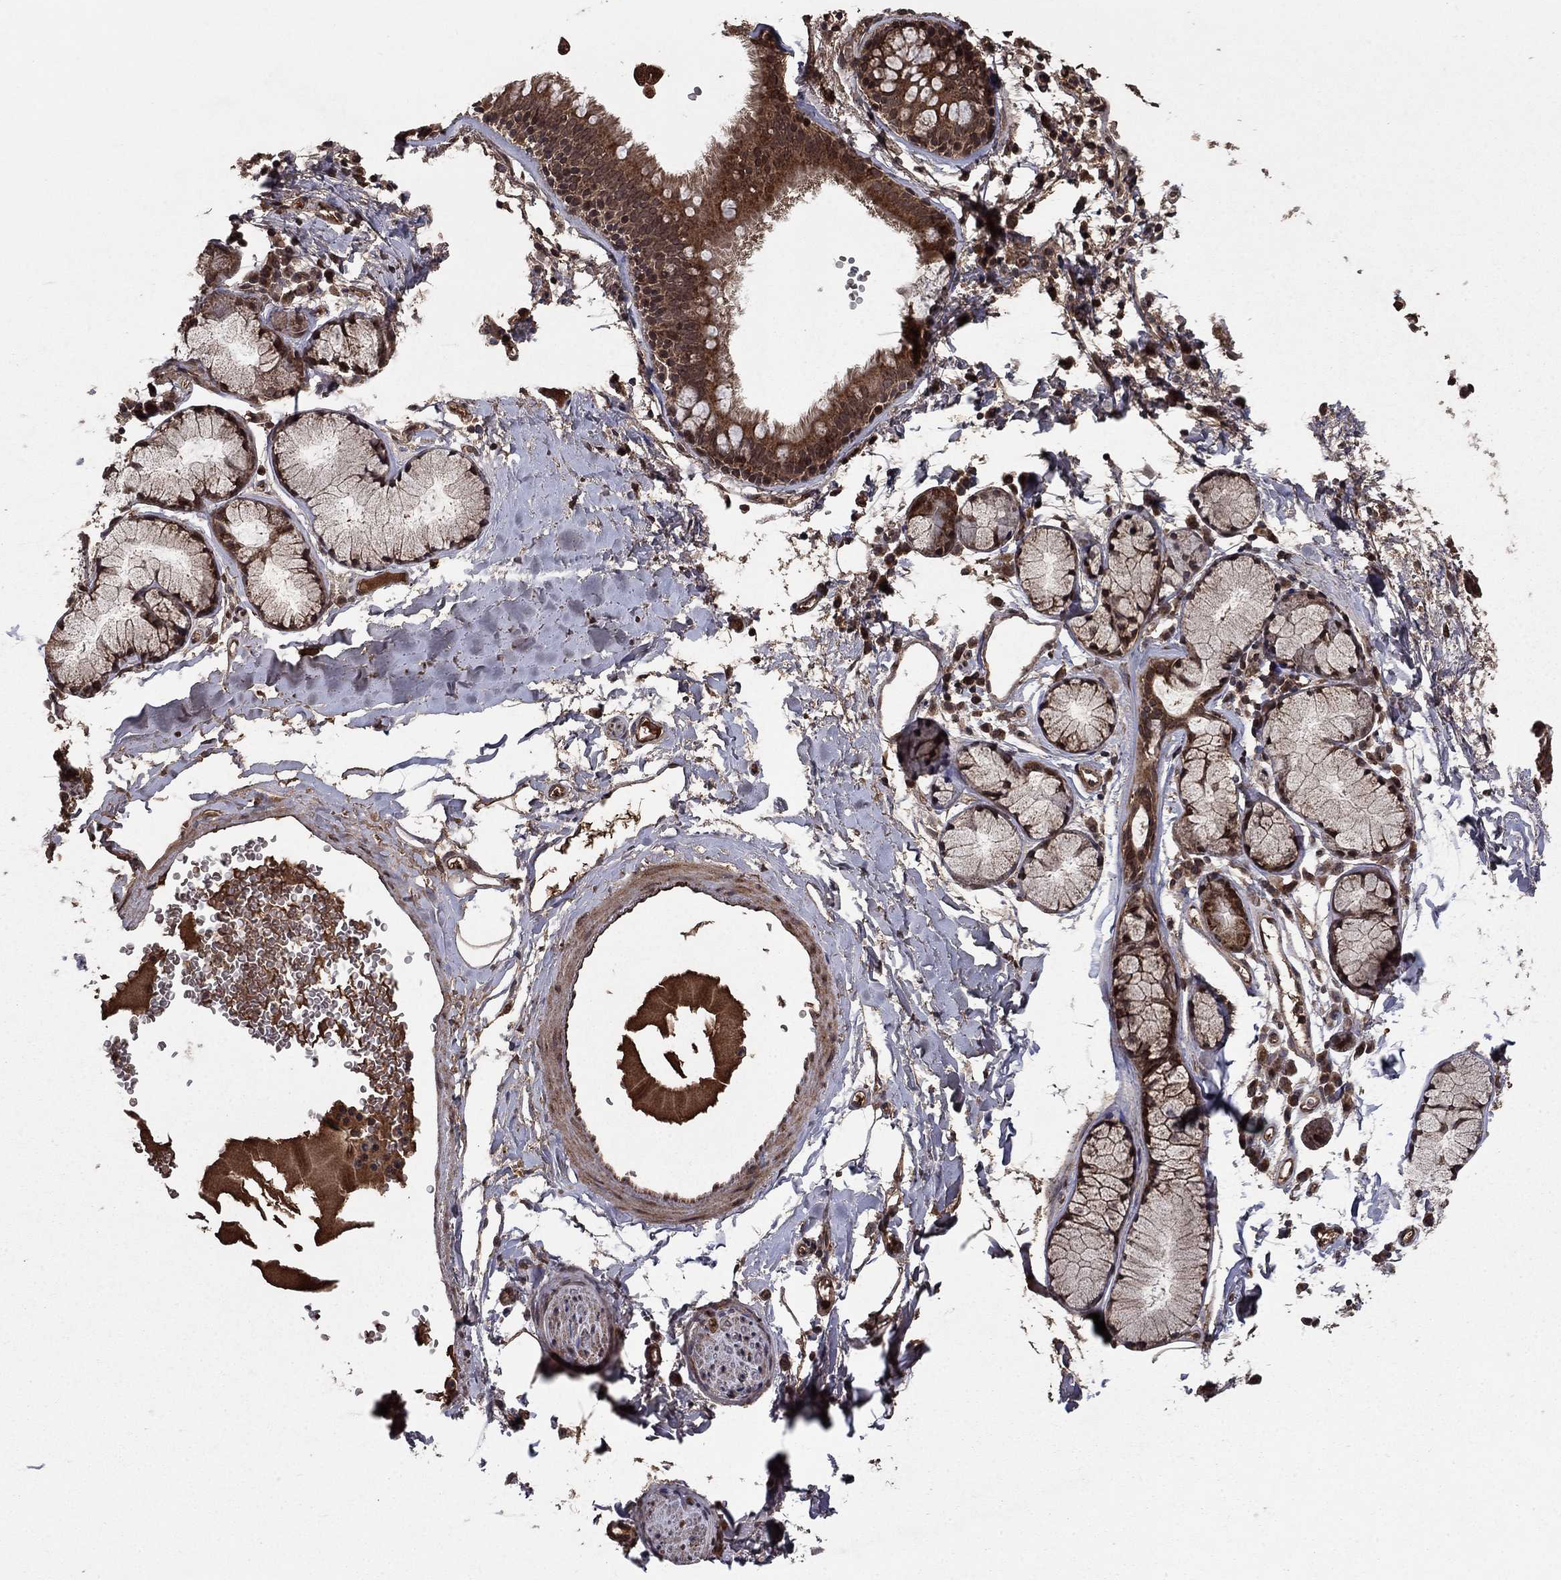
{"staining": {"intensity": "strong", "quantity": ">75%", "location": "cytoplasmic/membranous"}, "tissue": "bronchus", "cell_type": "Respiratory epithelial cells", "image_type": "normal", "snomed": [{"axis": "morphology", "description": "Normal tissue, NOS"}, {"axis": "morphology", "description": "Squamous cell carcinoma, NOS"}, {"axis": "topography", "description": "Cartilage tissue"}, {"axis": "topography", "description": "Bronchus"}], "caption": "Protein analysis of unremarkable bronchus shows strong cytoplasmic/membranous staining in about >75% of respiratory epithelial cells. The staining was performed using DAB (3,3'-diaminobenzidine) to visualize the protein expression in brown, while the nuclei were stained in blue with hematoxylin (Magnification: 20x).", "gene": "DHRS1", "patient": {"sex": "male", "age": 72}}